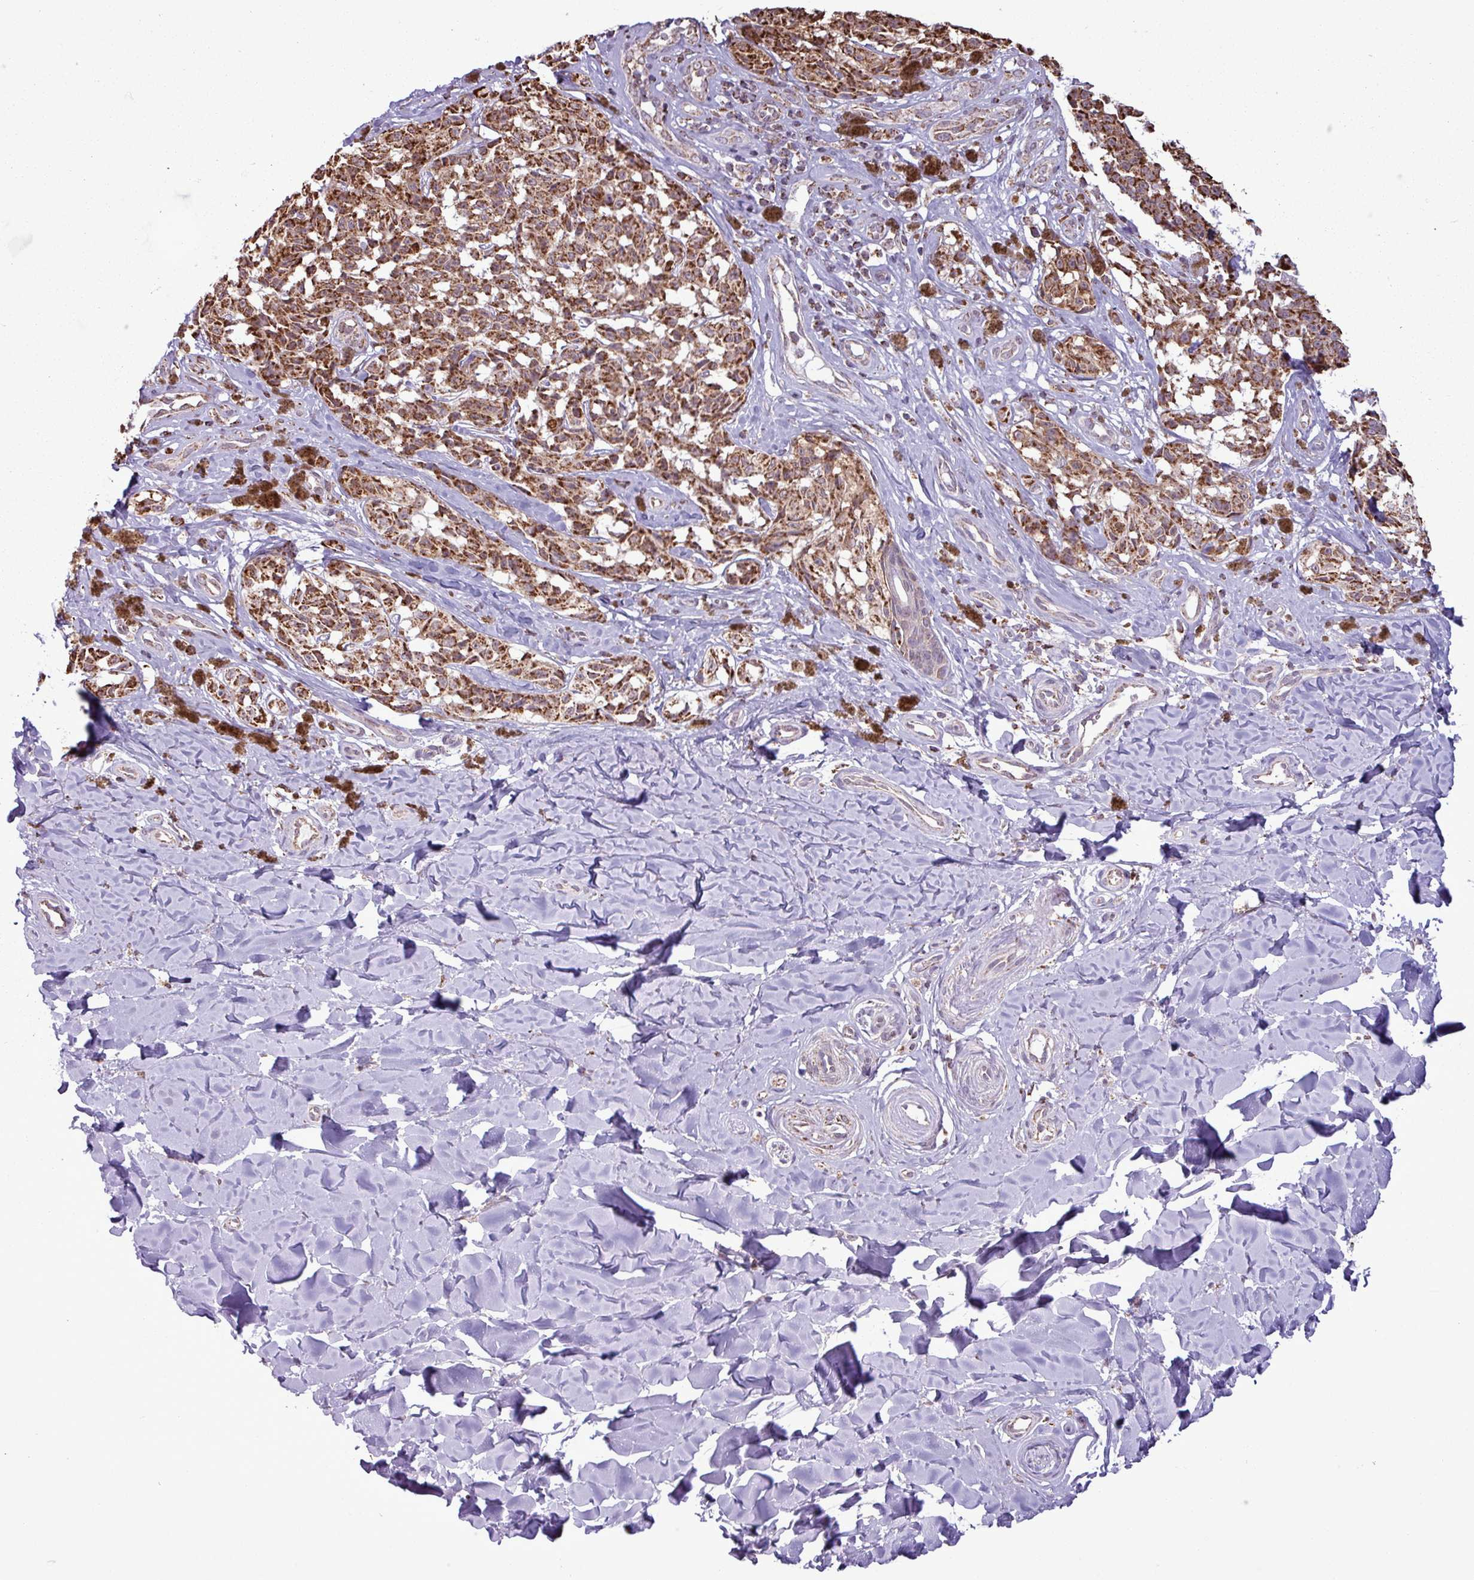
{"staining": {"intensity": "strong", "quantity": ">75%", "location": "cytoplasmic/membranous"}, "tissue": "melanoma", "cell_type": "Tumor cells", "image_type": "cancer", "snomed": [{"axis": "morphology", "description": "Malignant melanoma, NOS"}, {"axis": "topography", "description": "Skin"}], "caption": "Brown immunohistochemical staining in human melanoma displays strong cytoplasmic/membranous staining in about >75% of tumor cells.", "gene": "ALG8", "patient": {"sex": "female", "age": 65}}